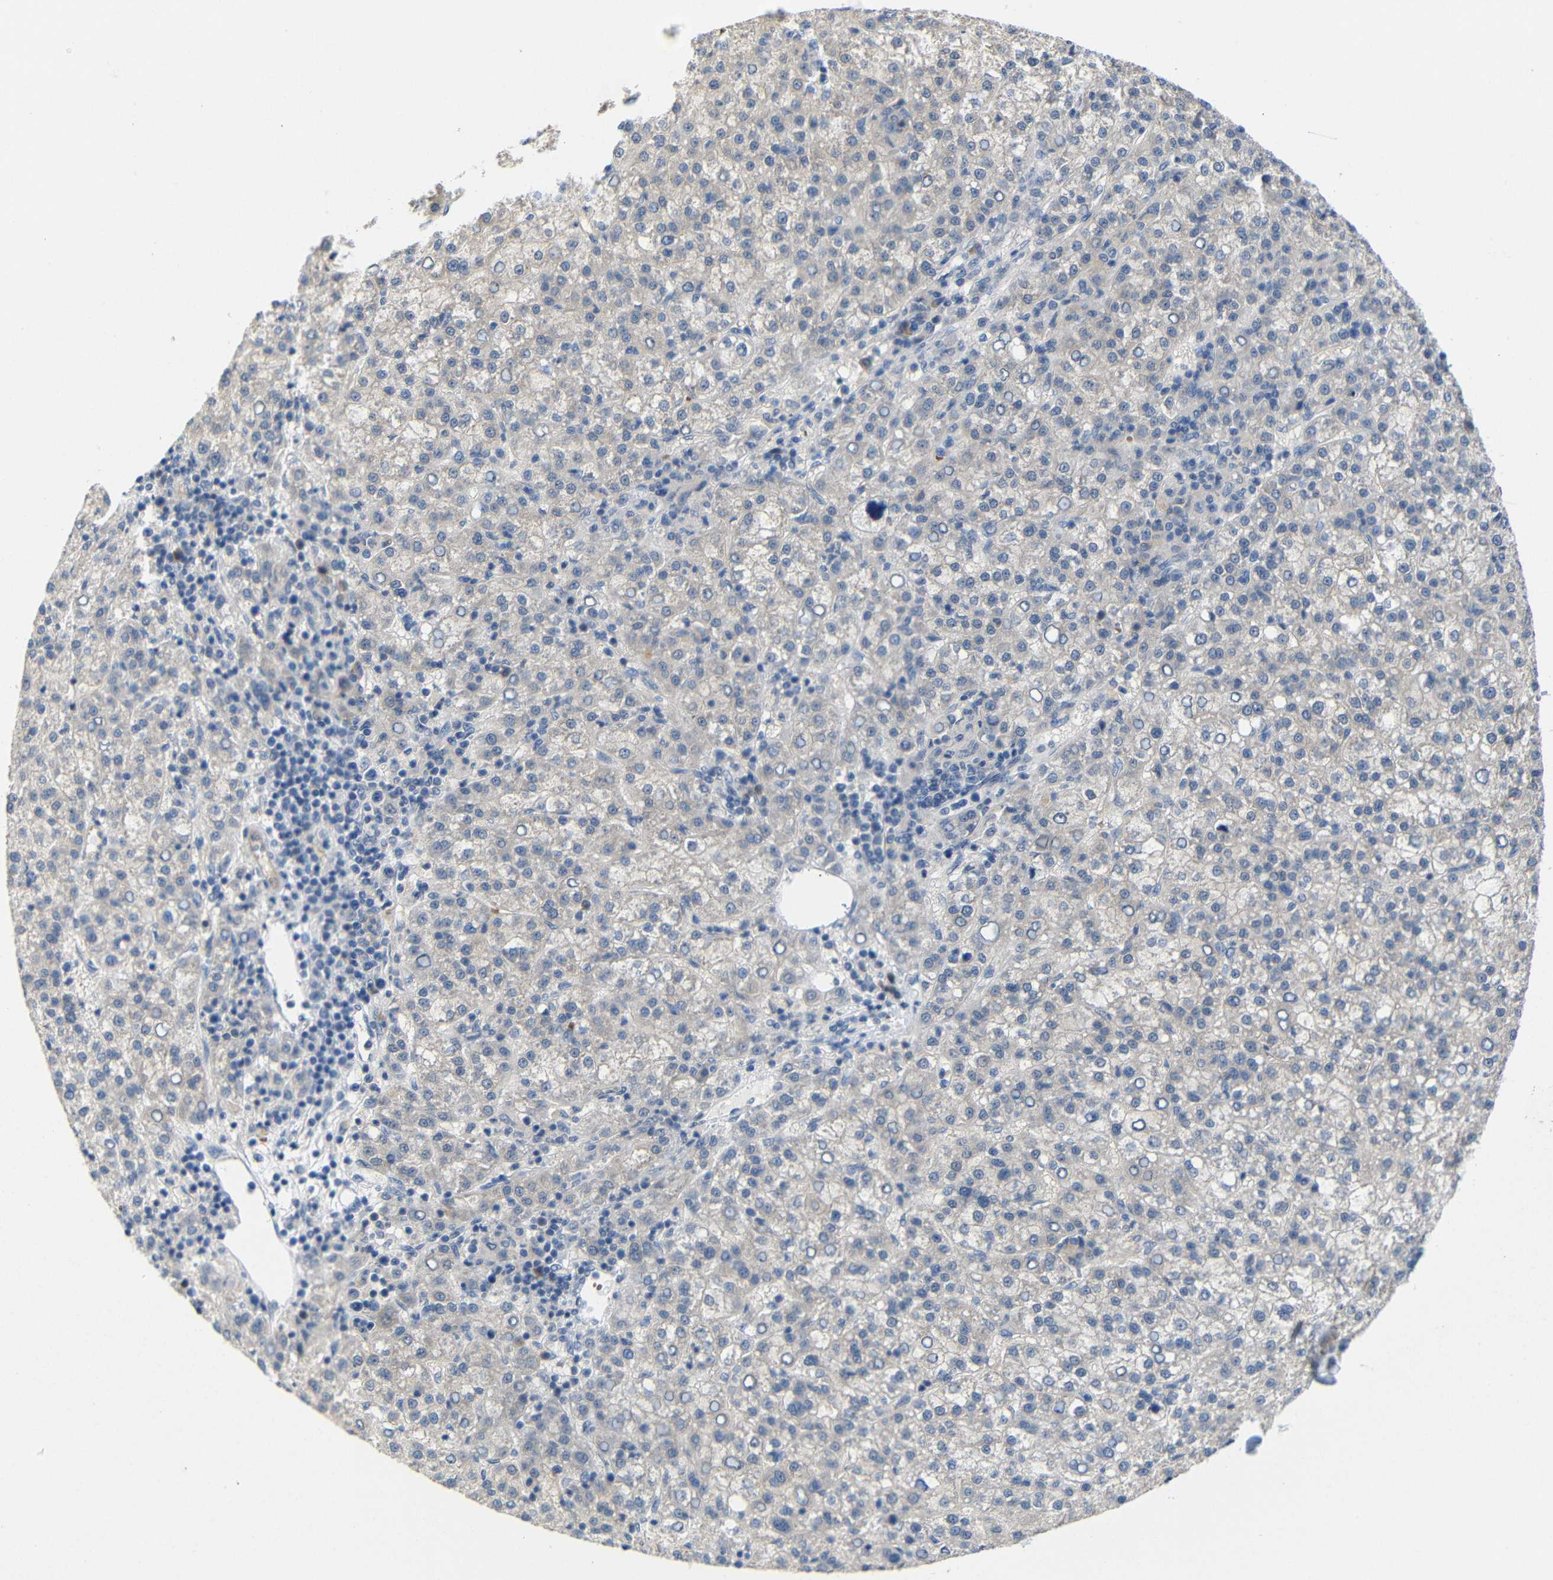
{"staining": {"intensity": "negative", "quantity": "none", "location": "none"}, "tissue": "liver cancer", "cell_type": "Tumor cells", "image_type": "cancer", "snomed": [{"axis": "morphology", "description": "Carcinoma, Hepatocellular, NOS"}, {"axis": "topography", "description": "Liver"}], "caption": "A micrograph of human liver cancer (hepatocellular carcinoma) is negative for staining in tumor cells.", "gene": "TBC1D32", "patient": {"sex": "female", "age": 58}}